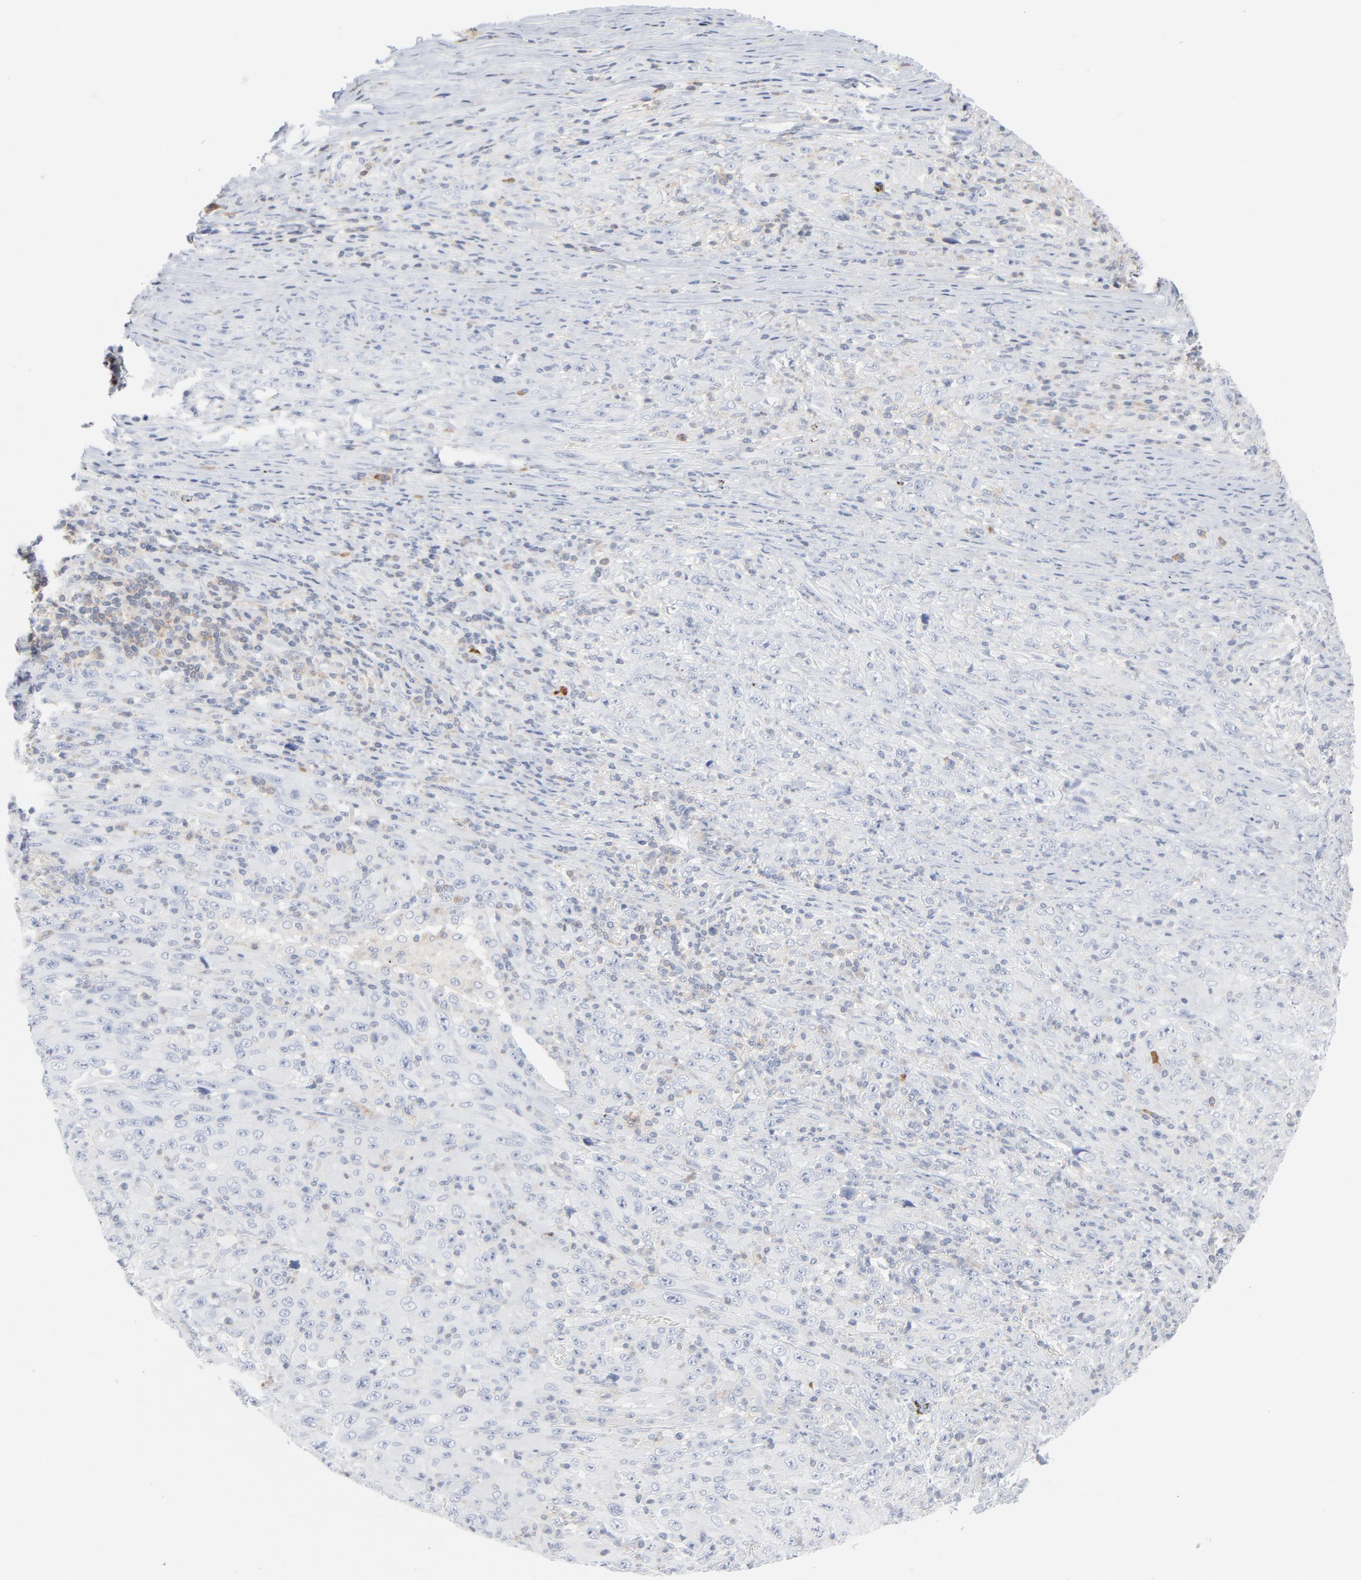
{"staining": {"intensity": "negative", "quantity": "none", "location": "none"}, "tissue": "melanoma", "cell_type": "Tumor cells", "image_type": "cancer", "snomed": [{"axis": "morphology", "description": "Malignant melanoma, Metastatic site"}, {"axis": "topography", "description": "Skin"}], "caption": "An image of human melanoma is negative for staining in tumor cells. The staining was performed using DAB (3,3'-diaminobenzidine) to visualize the protein expression in brown, while the nuclei were stained in blue with hematoxylin (Magnification: 20x).", "gene": "PTK2B", "patient": {"sex": "female", "age": 56}}